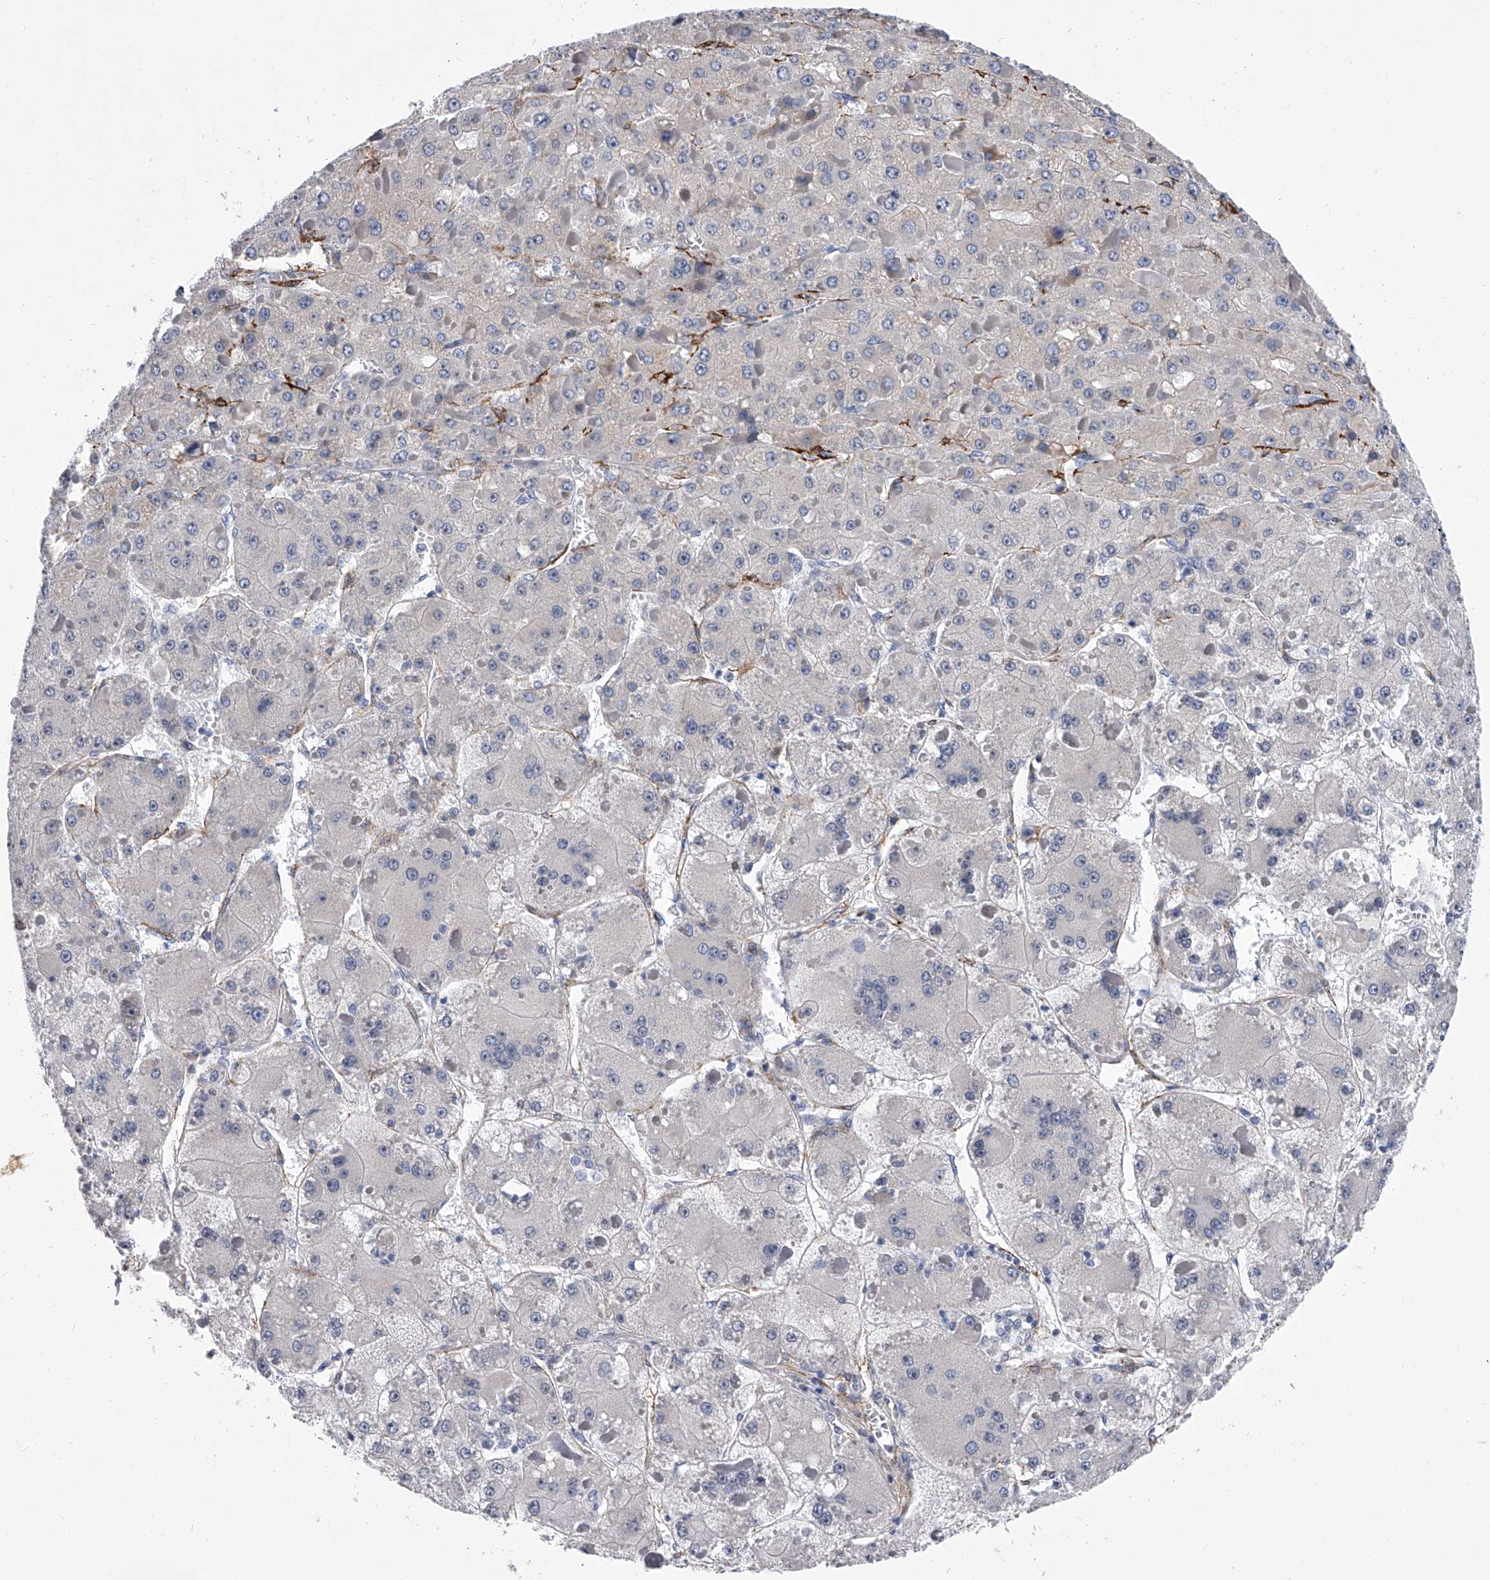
{"staining": {"intensity": "negative", "quantity": "none", "location": "none"}, "tissue": "liver cancer", "cell_type": "Tumor cells", "image_type": "cancer", "snomed": [{"axis": "morphology", "description": "Carcinoma, Hepatocellular, NOS"}, {"axis": "topography", "description": "Liver"}], "caption": "Immunohistochemistry (IHC) of hepatocellular carcinoma (liver) demonstrates no staining in tumor cells. (Stains: DAB immunohistochemistry (IHC) with hematoxylin counter stain, Microscopy: brightfield microscopy at high magnification).", "gene": "ALG14", "patient": {"sex": "female", "age": 73}}